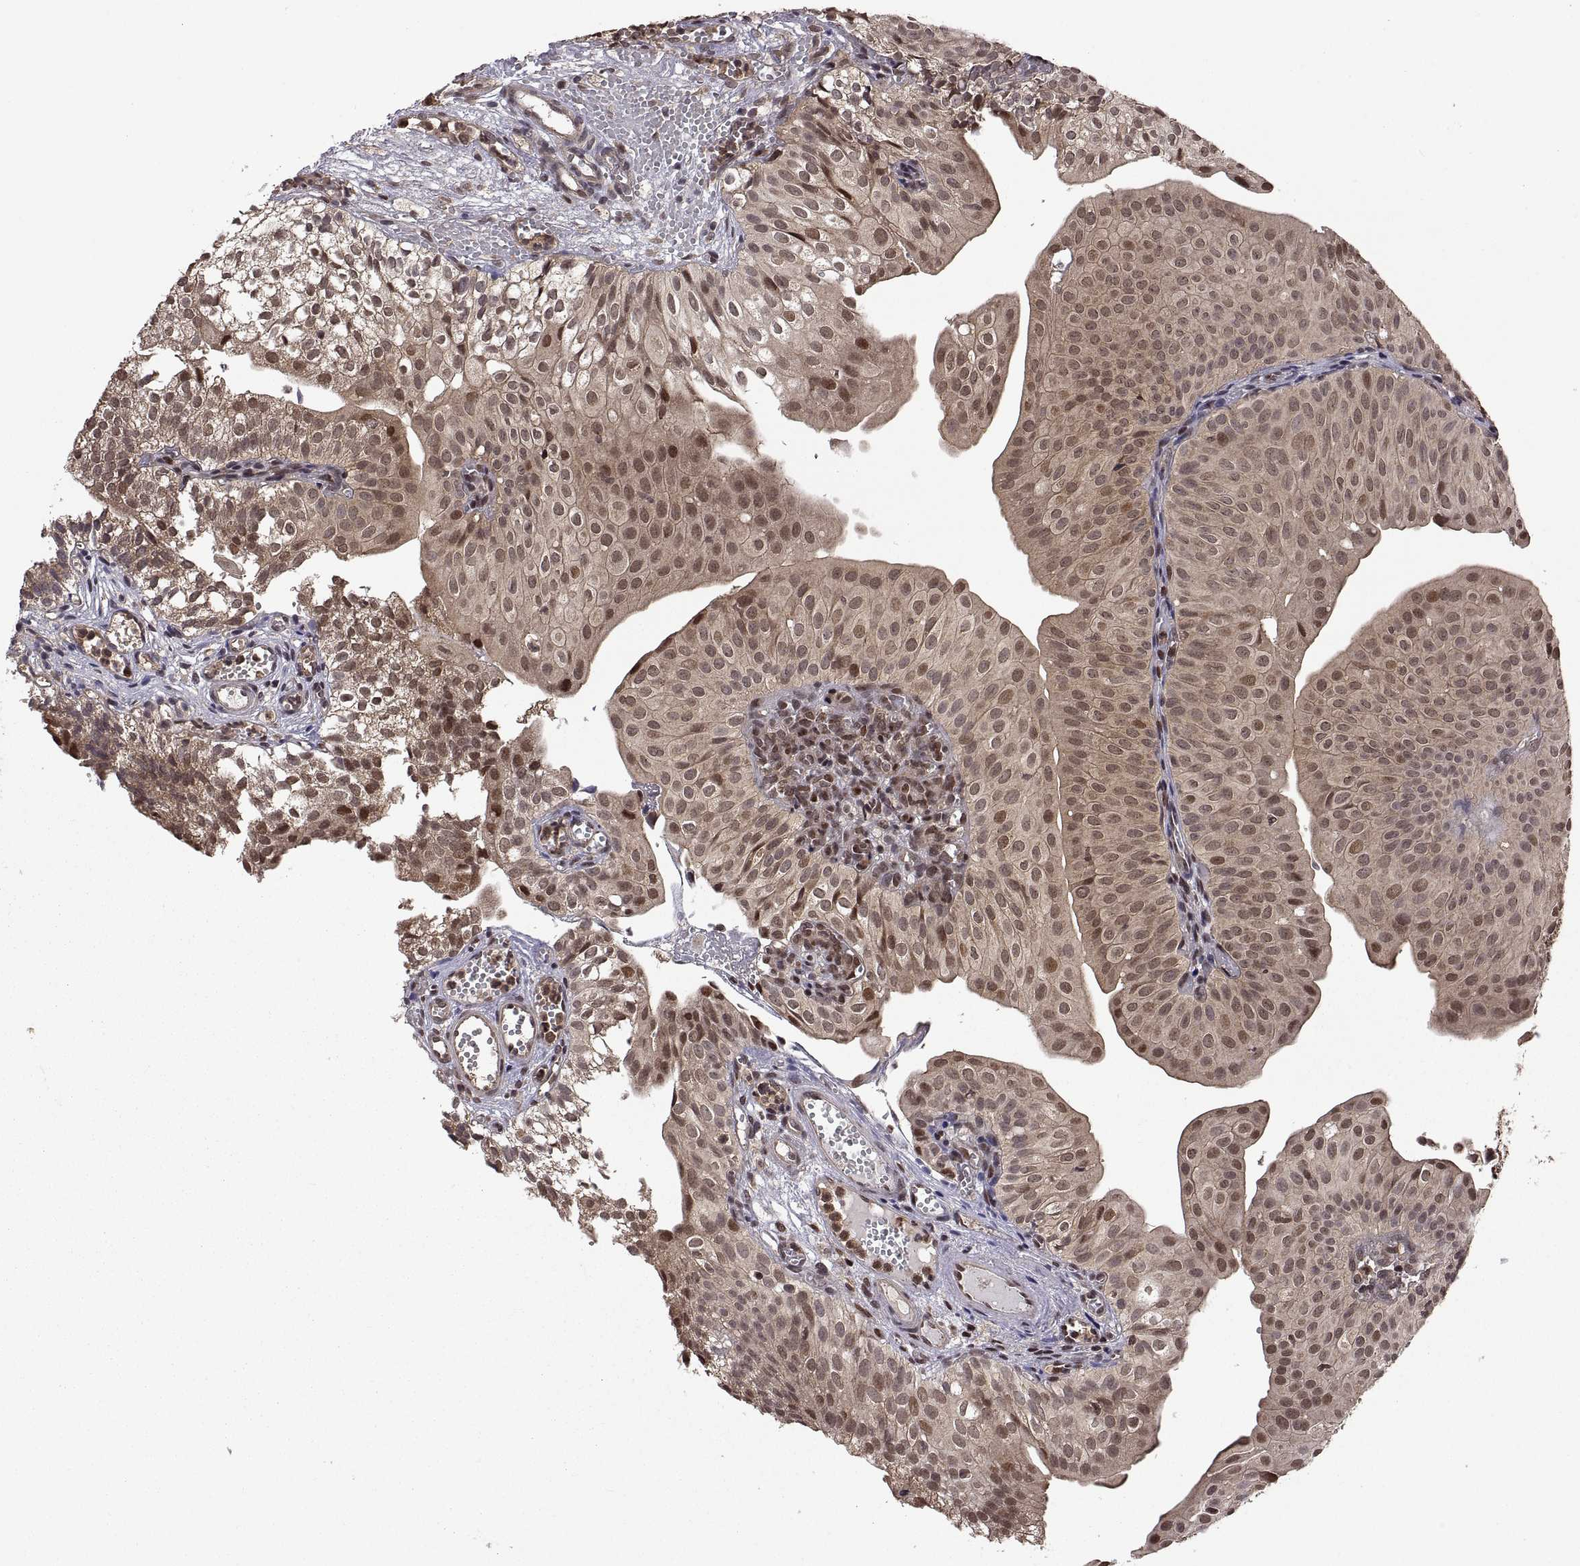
{"staining": {"intensity": "weak", "quantity": "25%-75%", "location": "cytoplasmic/membranous,nuclear"}, "tissue": "urothelial cancer", "cell_type": "Tumor cells", "image_type": "cancer", "snomed": [{"axis": "morphology", "description": "Urothelial carcinoma, Low grade"}, {"axis": "topography", "description": "Urinary bladder"}], "caption": "Approximately 25%-75% of tumor cells in urothelial cancer show weak cytoplasmic/membranous and nuclear protein staining as visualized by brown immunohistochemical staining.", "gene": "ZNRF2", "patient": {"sex": "male", "age": 72}}